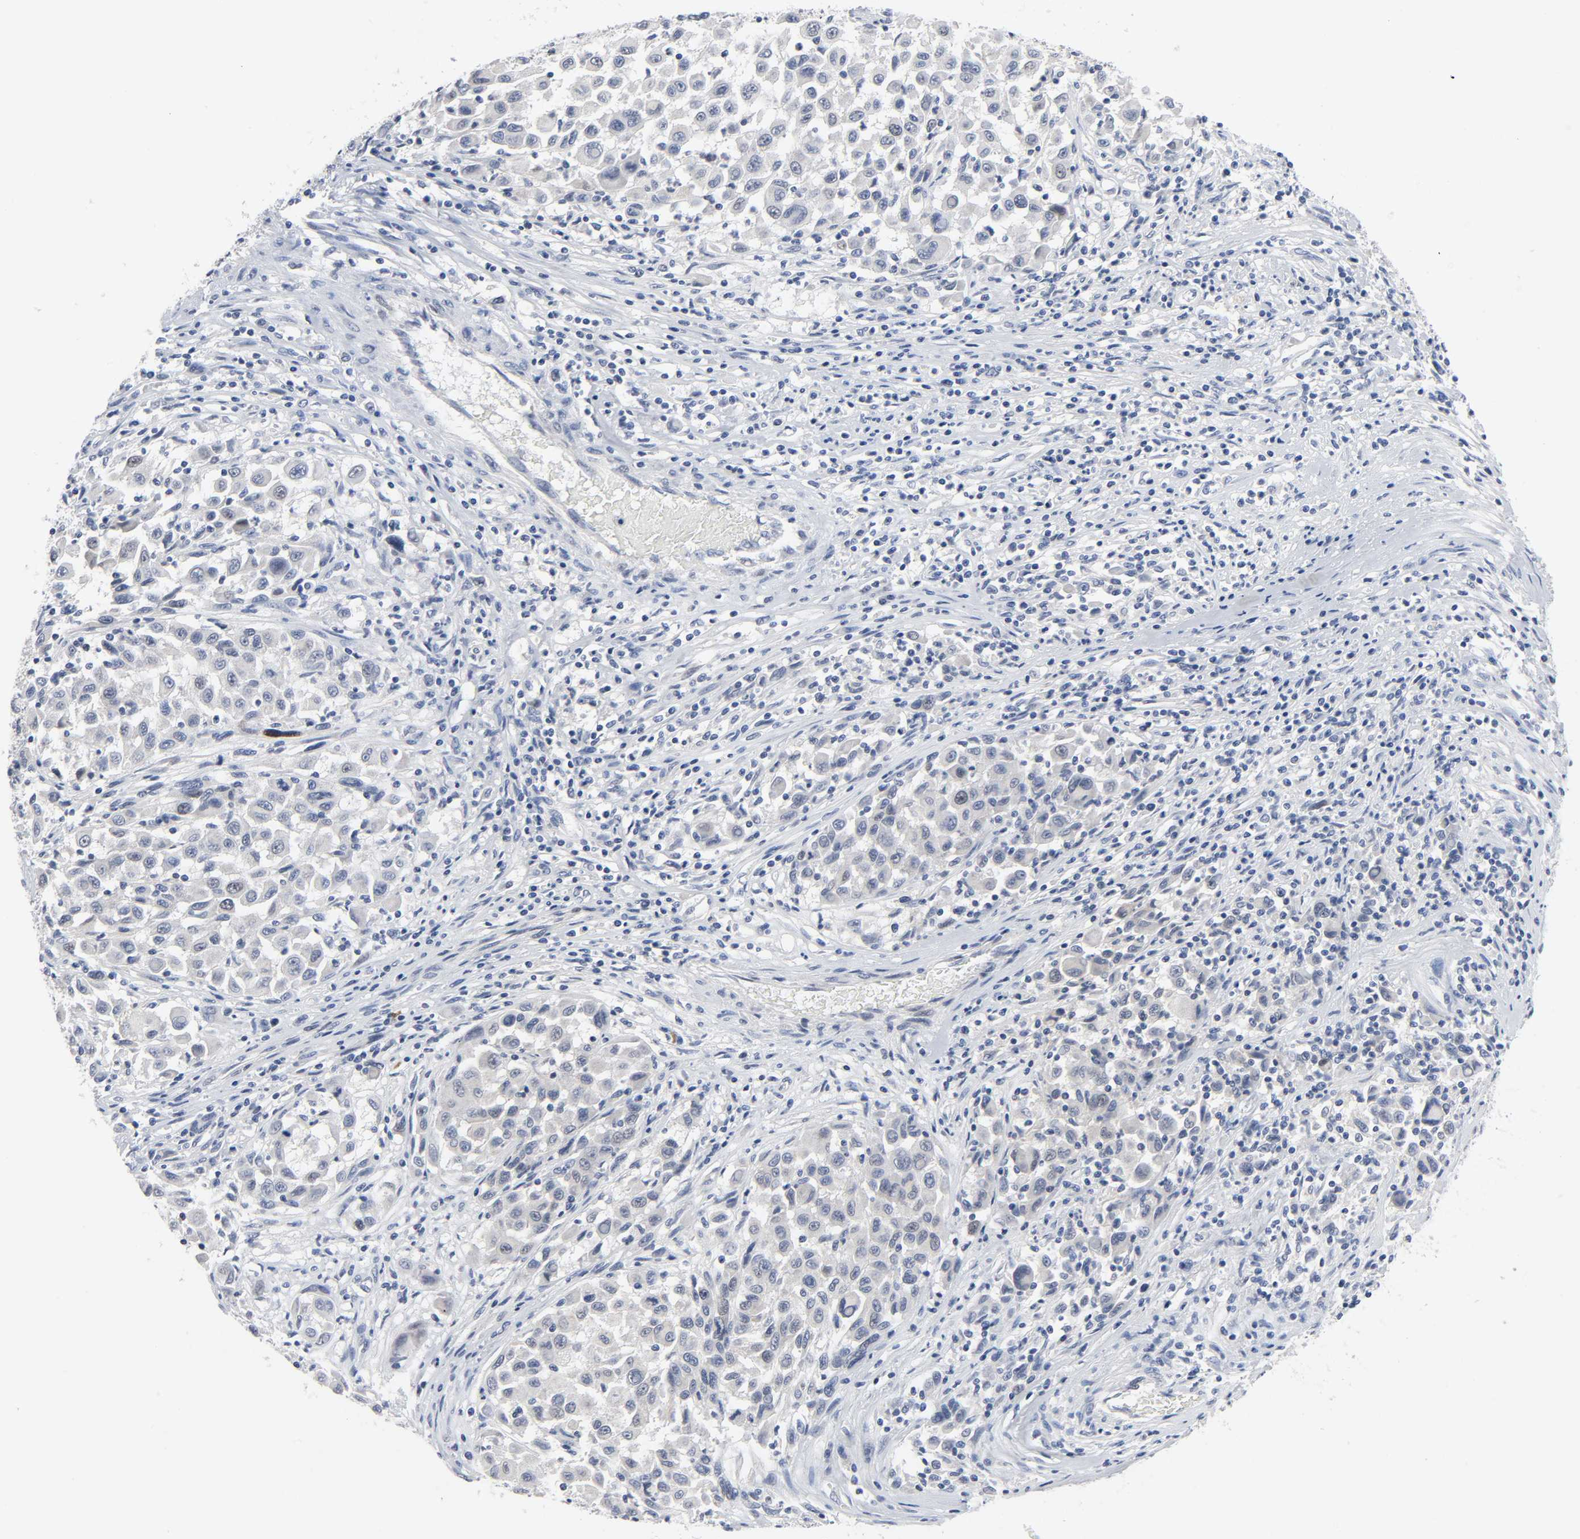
{"staining": {"intensity": "negative", "quantity": "none", "location": "none"}, "tissue": "melanoma", "cell_type": "Tumor cells", "image_type": "cancer", "snomed": [{"axis": "morphology", "description": "Malignant melanoma, Metastatic site"}, {"axis": "topography", "description": "Lymph node"}], "caption": "The image displays no significant positivity in tumor cells of melanoma.", "gene": "WEE1", "patient": {"sex": "male", "age": 61}}